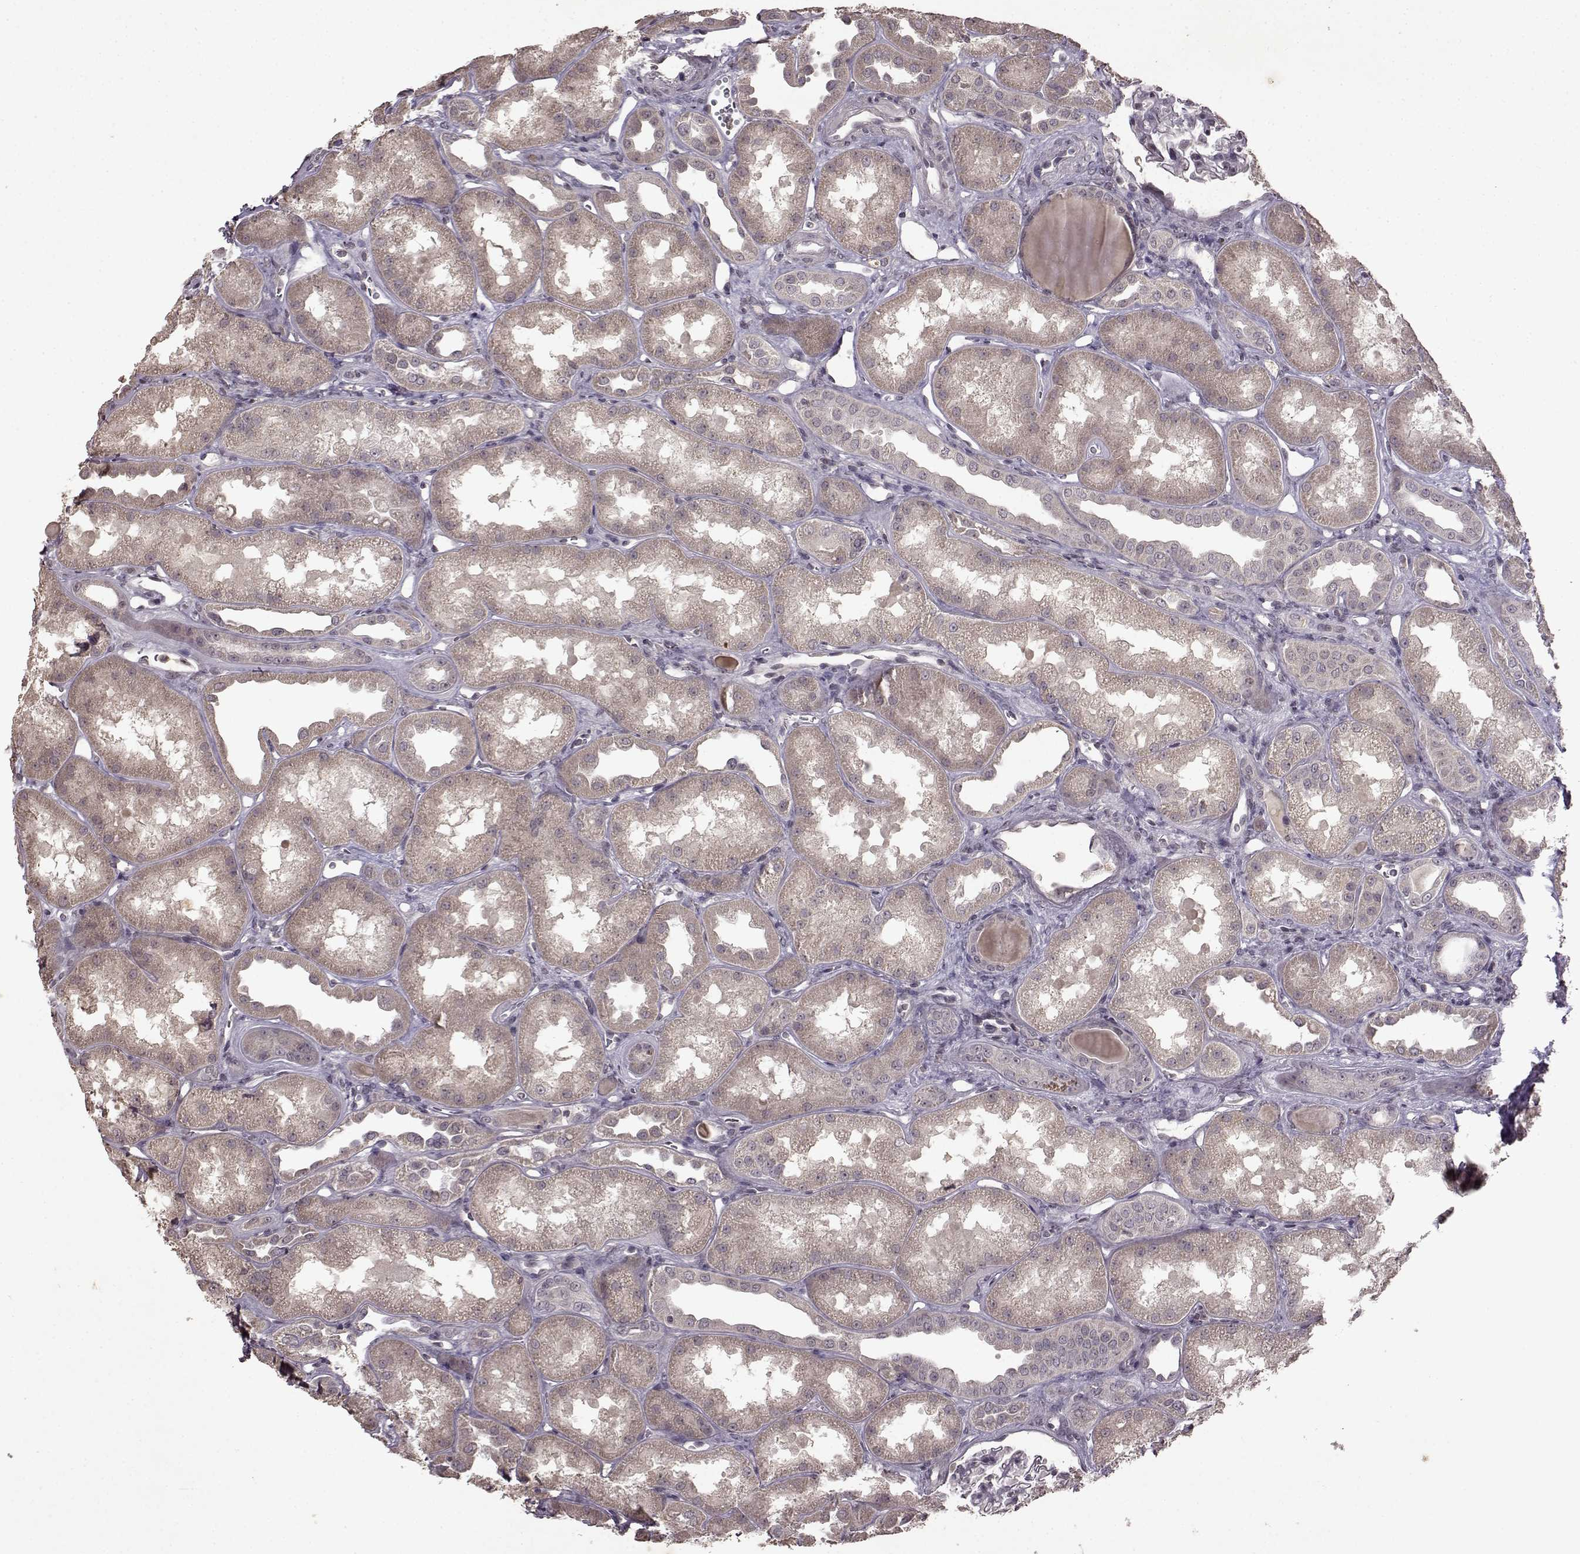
{"staining": {"intensity": "negative", "quantity": "none", "location": "none"}, "tissue": "kidney", "cell_type": "Cells in glomeruli", "image_type": "normal", "snomed": [{"axis": "morphology", "description": "Normal tissue, NOS"}, {"axis": "topography", "description": "Kidney"}], "caption": "A micrograph of kidney stained for a protein reveals no brown staining in cells in glomeruli. (Brightfield microscopy of DAB IHC at high magnification).", "gene": "LHB", "patient": {"sex": "male", "age": 61}}